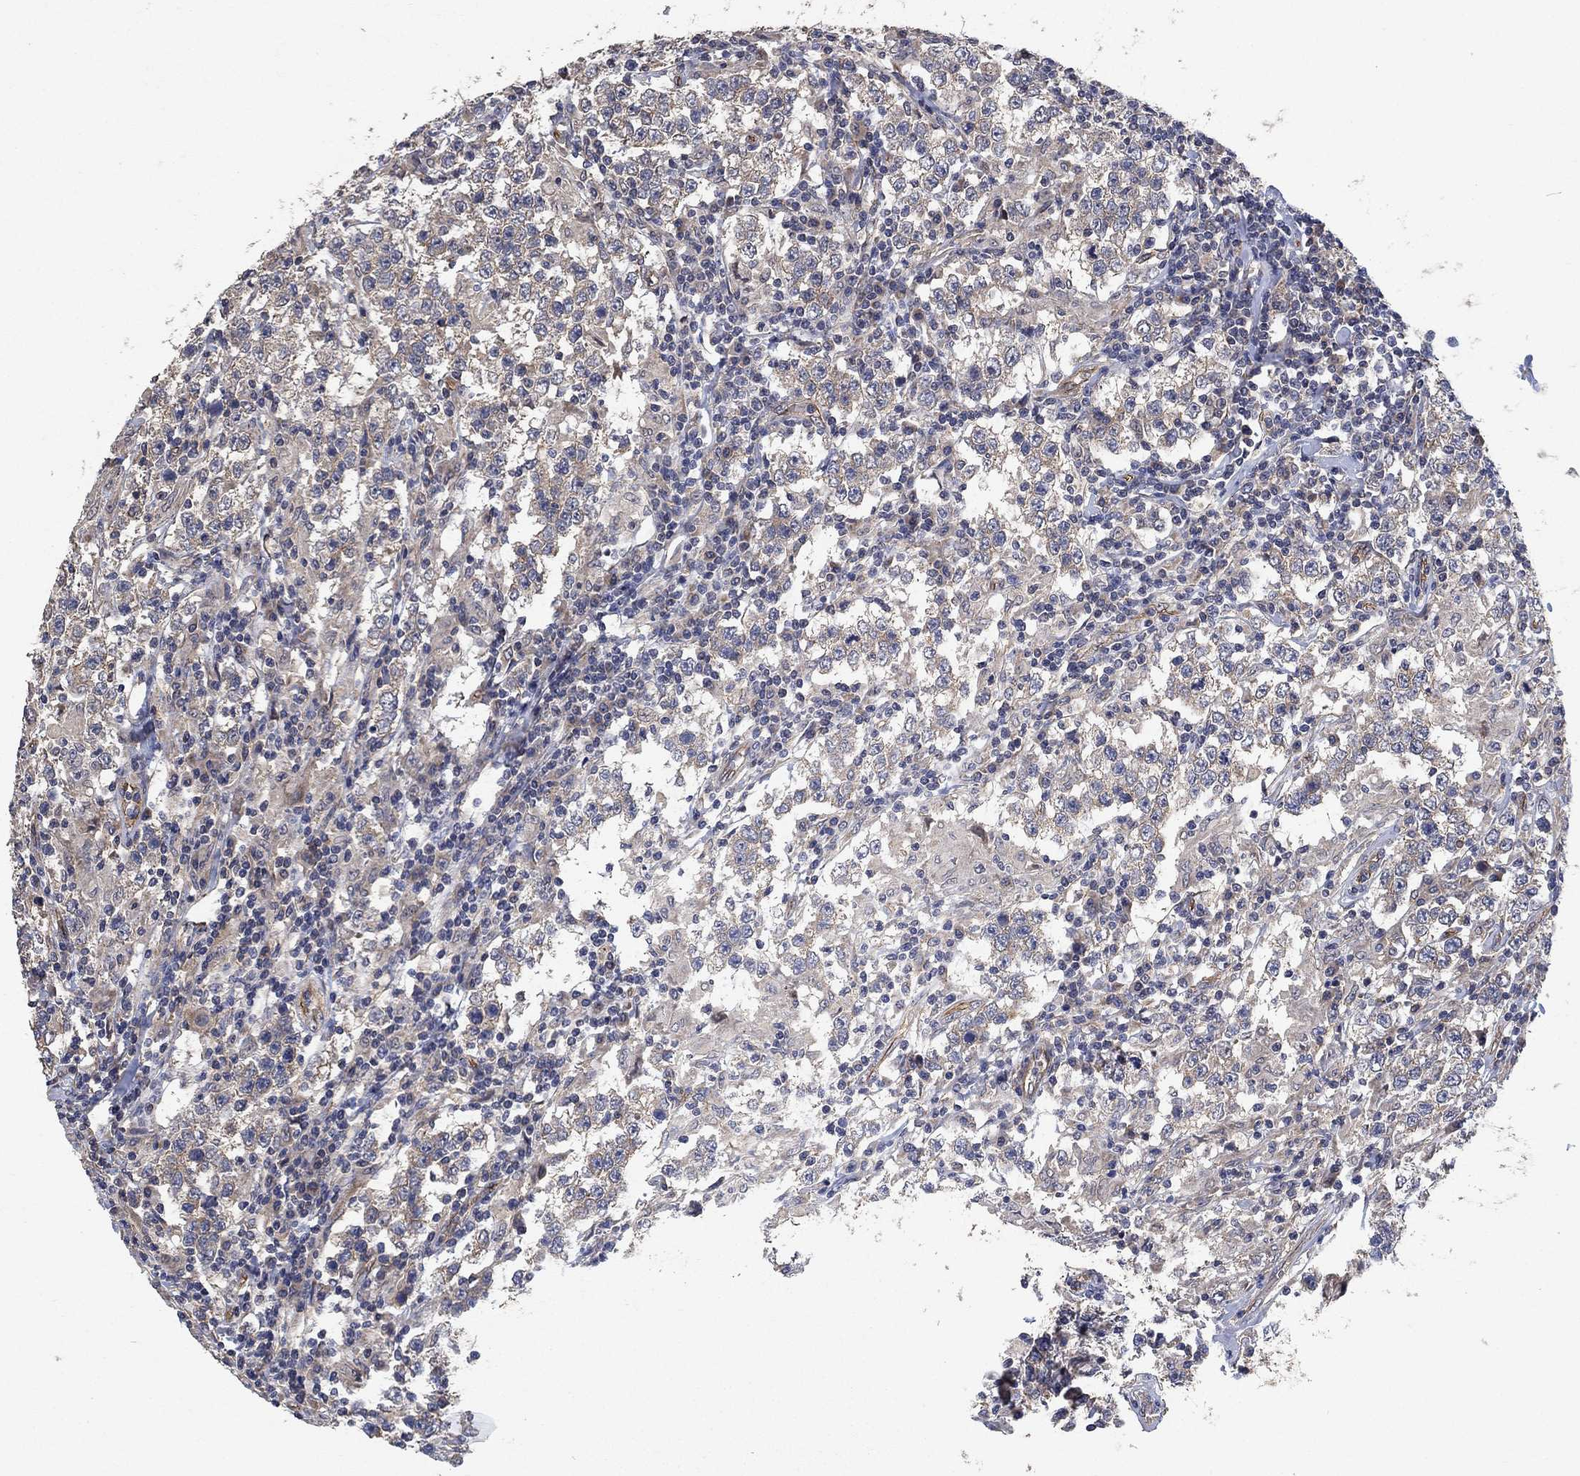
{"staining": {"intensity": "negative", "quantity": "none", "location": "none"}, "tissue": "testis cancer", "cell_type": "Tumor cells", "image_type": "cancer", "snomed": [{"axis": "morphology", "description": "Seminoma, NOS"}, {"axis": "morphology", "description": "Carcinoma, Embryonal, NOS"}, {"axis": "topography", "description": "Testis"}], "caption": "A histopathology image of human testis cancer (seminoma) is negative for staining in tumor cells.", "gene": "MCUR1", "patient": {"sex": "male", "age": 41}}